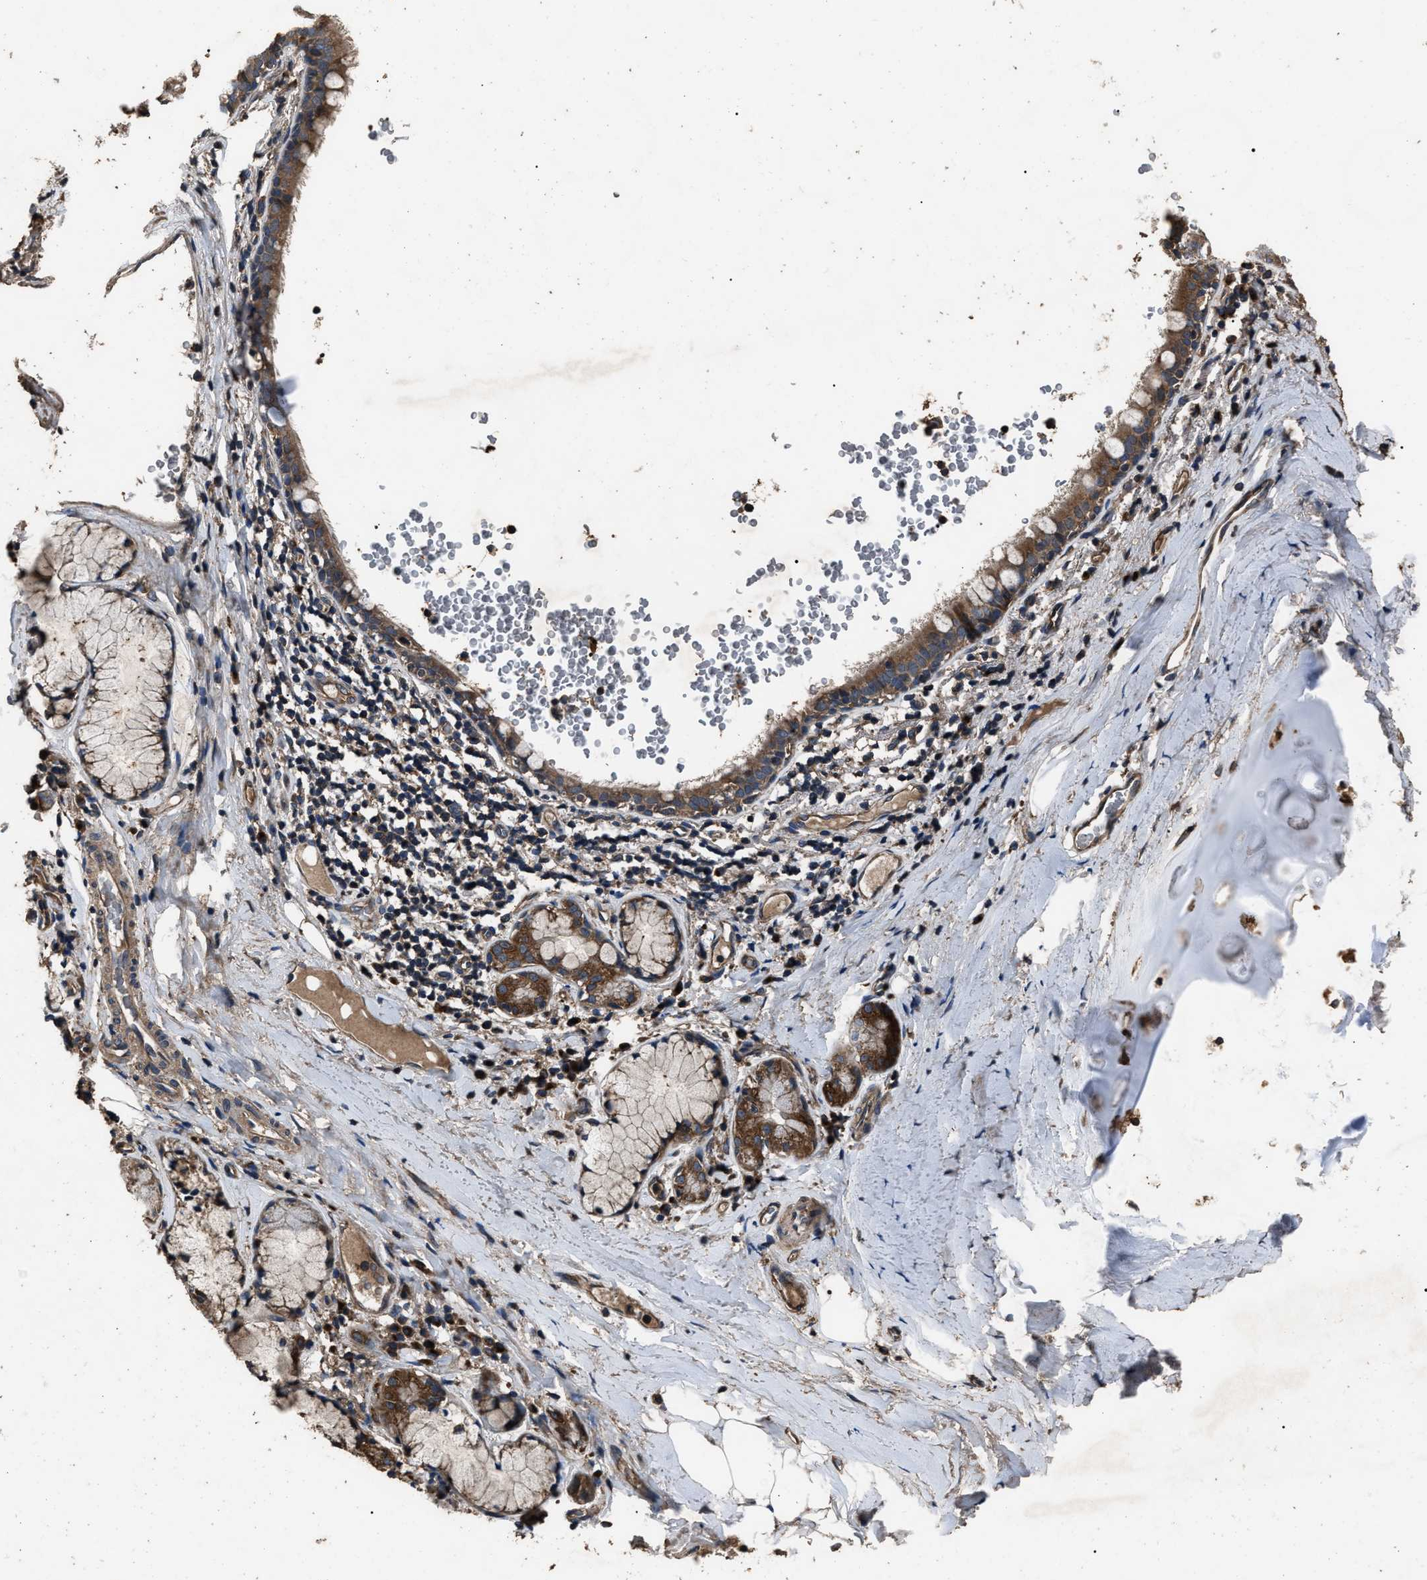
{"staining": {"intensity": "moderate", "quantity": ">75%", "location": "cytoplasmic/membranous"}, "tissue": "bronchus", "cell_type": "Respiratory epithelial cells", "image_type": "normal", "snomed": [{"axis": "morphology", "description": "Normal tissue, NOS"}, {"axis": "morphology", "description": "Inflammation, NOS"}, {"axis": "topography", "description": "Cartilage tissue"}, {"axis": "topography", "description": "Bronchus"}], "caption": "Bronchus was stained to show a protein in brown. There is medium levels of moderate cytoplasmic/membranous positivity in approximately >75% of respiratory epithelial cells. (IHC, brightfield microscopy, high magnification).", "gene": "RNF216", "patient": {"sex": "male", "age": 77}}